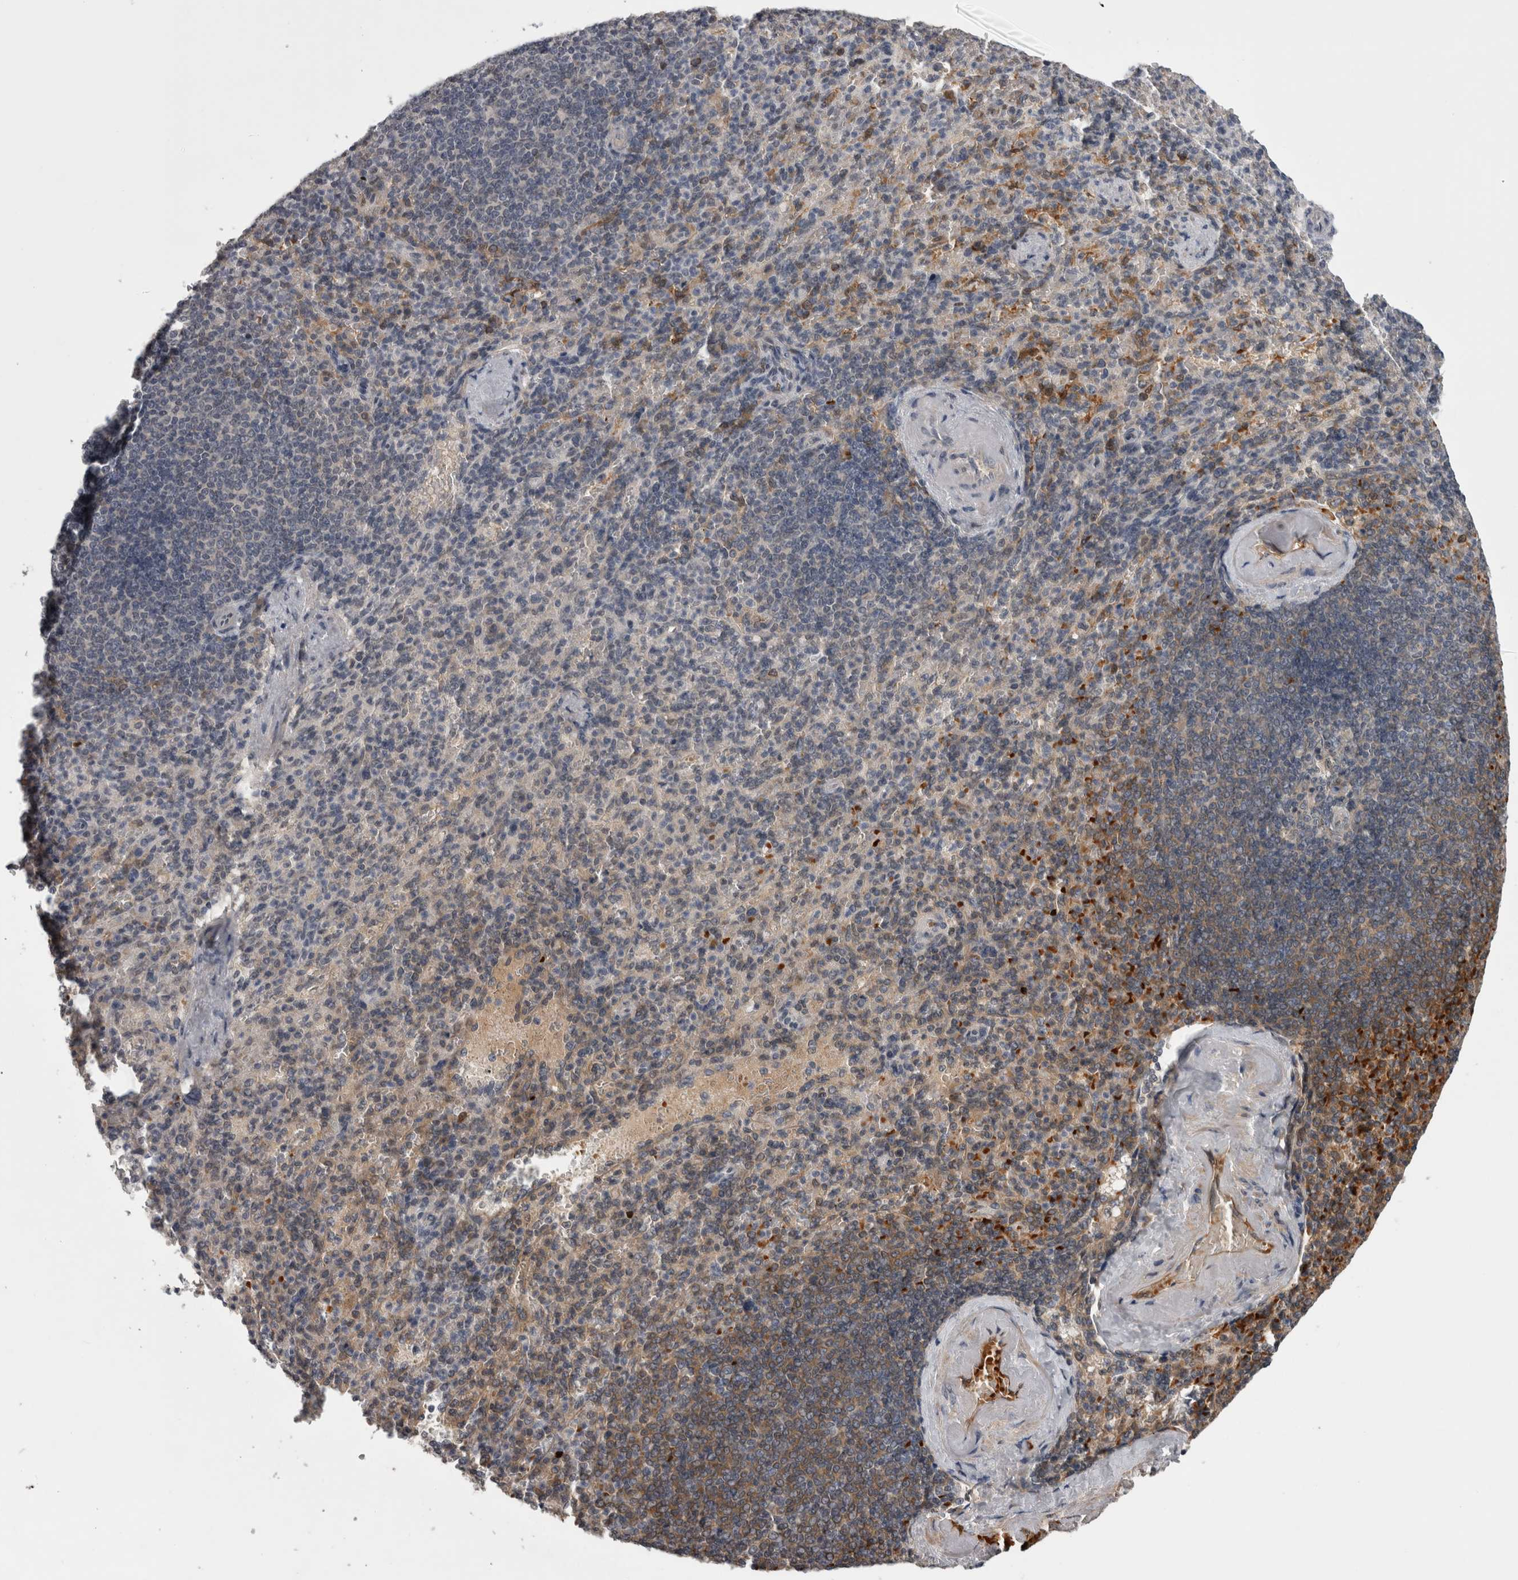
{"staining": {"intensity": "moderate", "quantity": "25%-75%", "location": "cytoplasmic/membranous"}, "tissue": "spleen", "cell_type": "Cells in red pulp", "image_type": "normal", "snomed": [{"axis": "morphology", "description": "Normal tissue, NOS"}, {"axis": "topography", "description": "Spleen"}], "caption": "Protein staining of normal spleen demonstrates moderate cytoplasmic/membranous expression in approximately 25%-75% of cells in red pulp. Nuclei are stained in blue.", "gene": "PEBP4", "patient": {"sex": "female", "age": 74}}